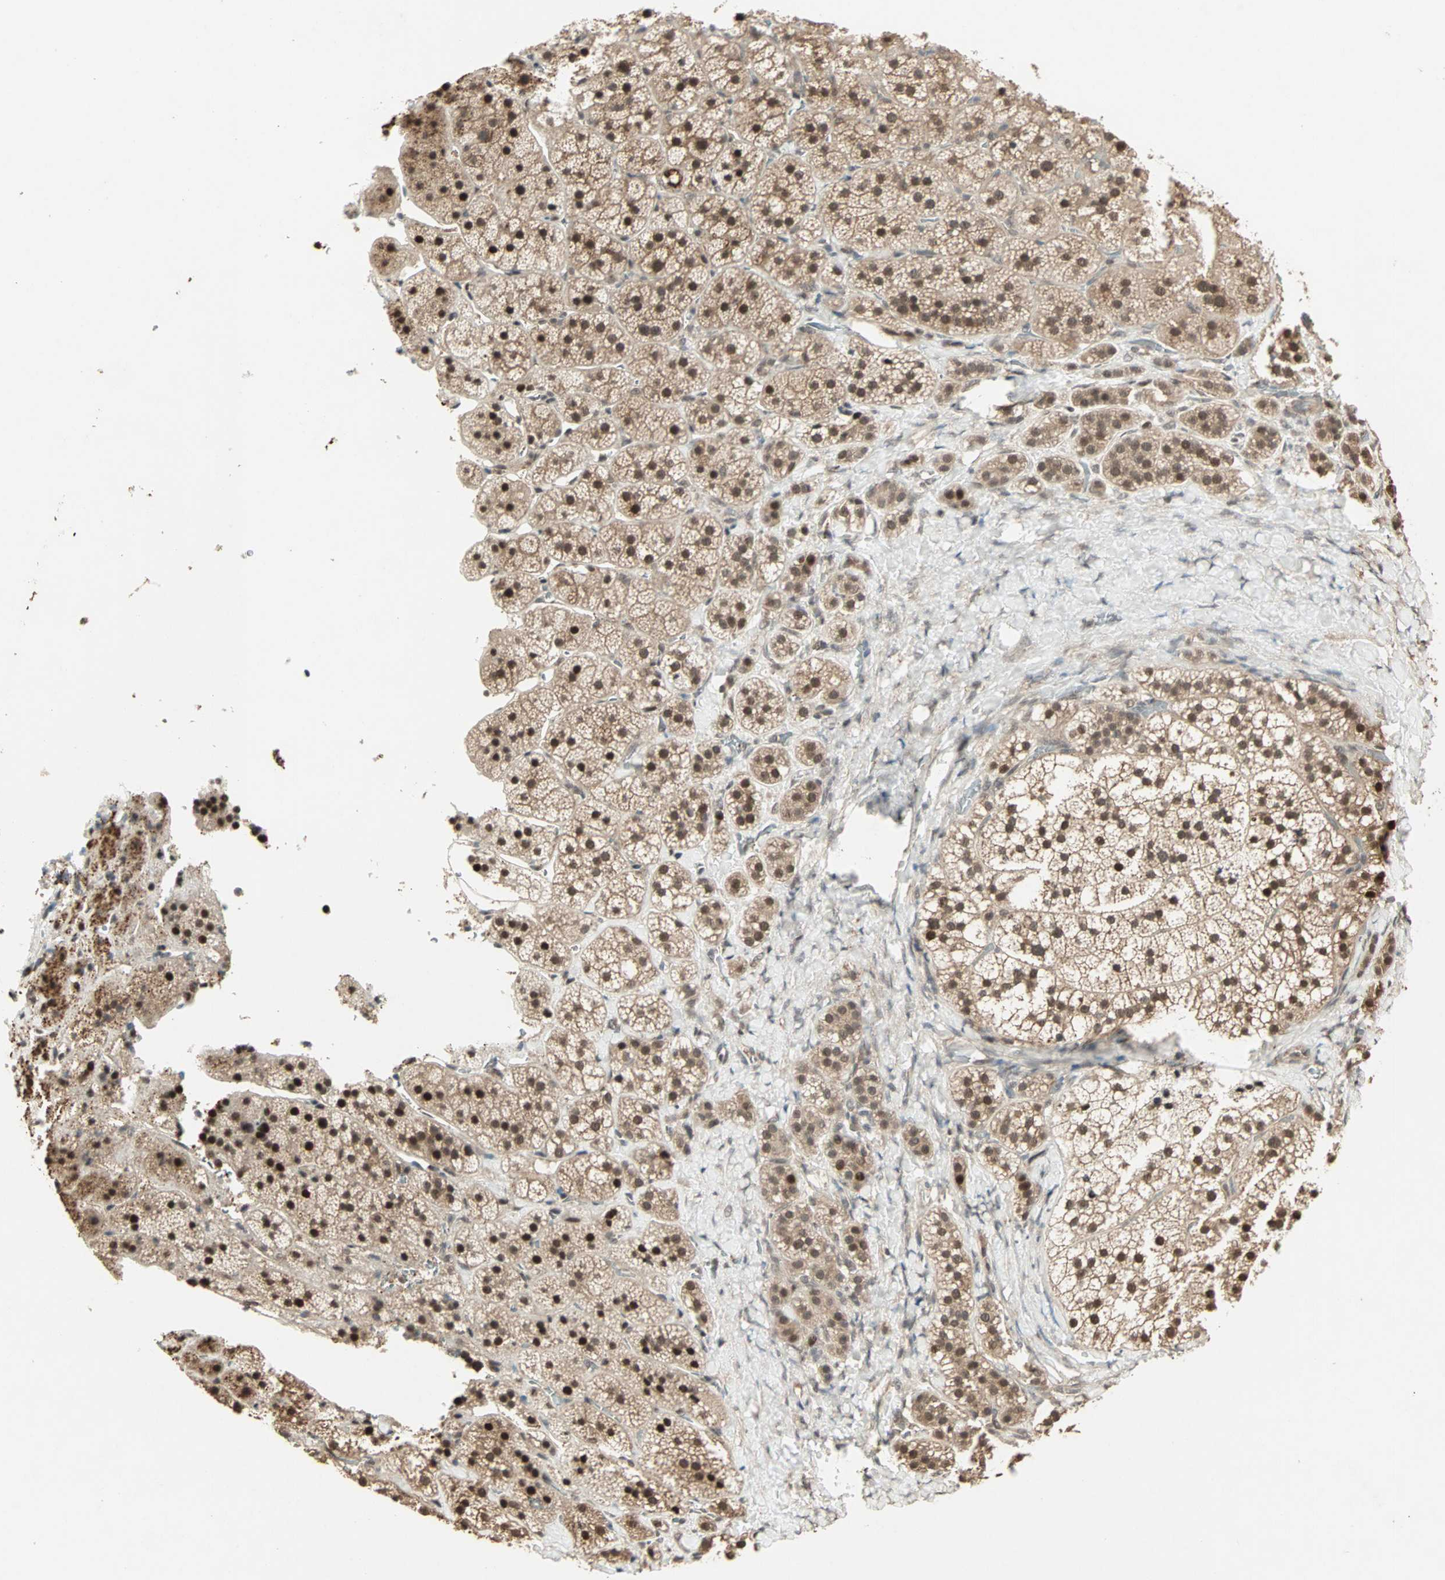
{"staining": {"intensity": "moderate", "quantity": ">75%", "location": "cytoplasmic/membranous,nuclear"}, "tissue": "adrenal gland", "cell_type": "Glandular cells", "image_type": "normal", "snomed": [{"axis": "morphology", "description": "Normal tissue, NOS"}, {"axis": "topography", "description": "Adrenal gland"}], "caption": "Adrenal gland was stained to show a protein in brown. There is medium levels of moderate cytoplasmic/membranous,nuclear staining in approximately >75% of glandular cells. (Brightfield microscopy of DAB IHC at high magnification).", "gene": "ZNF701", "patient": {"sex": "female", "age": 44}}